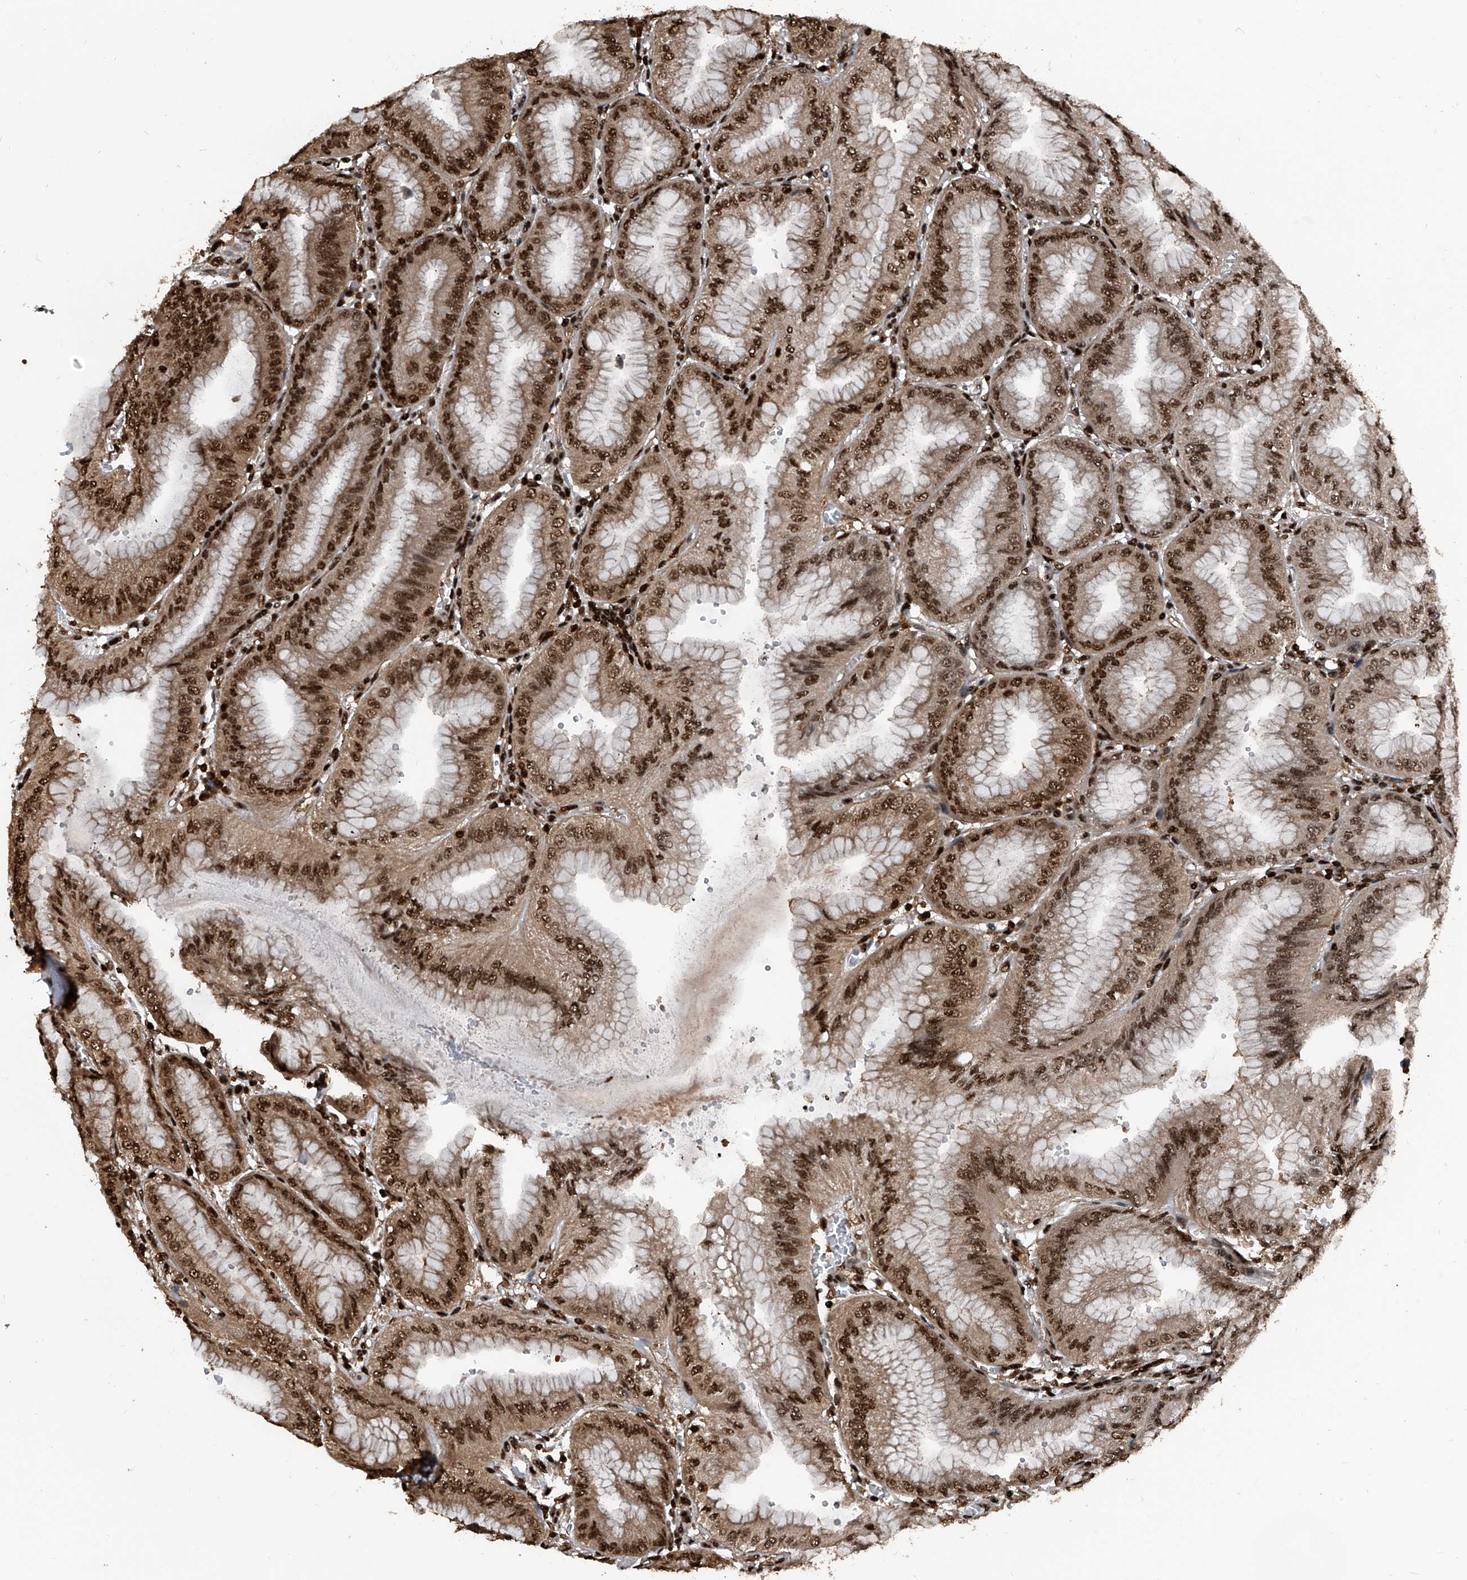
{"staining": {"intensity": "strong", "quantity": ">75%", "location": "nuclear"}, "tissue": "stomach", "cell_type": "Glandular cells", "image_type": "normal", "snomed": [{"axis": "morphology", "description": "Normal tissue, NOS"}, {"axis": "topography", "description": "Stomach, lower"}], "caption": "High-magnification brightfield microscopy of benign stomach stained with DAB (brown) and counterstained with hematoxylin (blue). glandular cells exhibit strong nuclear staining is appreciated in about>75% of cells. The staining was performed using DAB (3,3'-diaminobenzidine) to visualize the protein expression in brown, while the nuclei were stained in blue with hematoxylin (Magnification: 20x).", "gene": "FKBP5", "patient": {"sex": "male", "age": 71}}